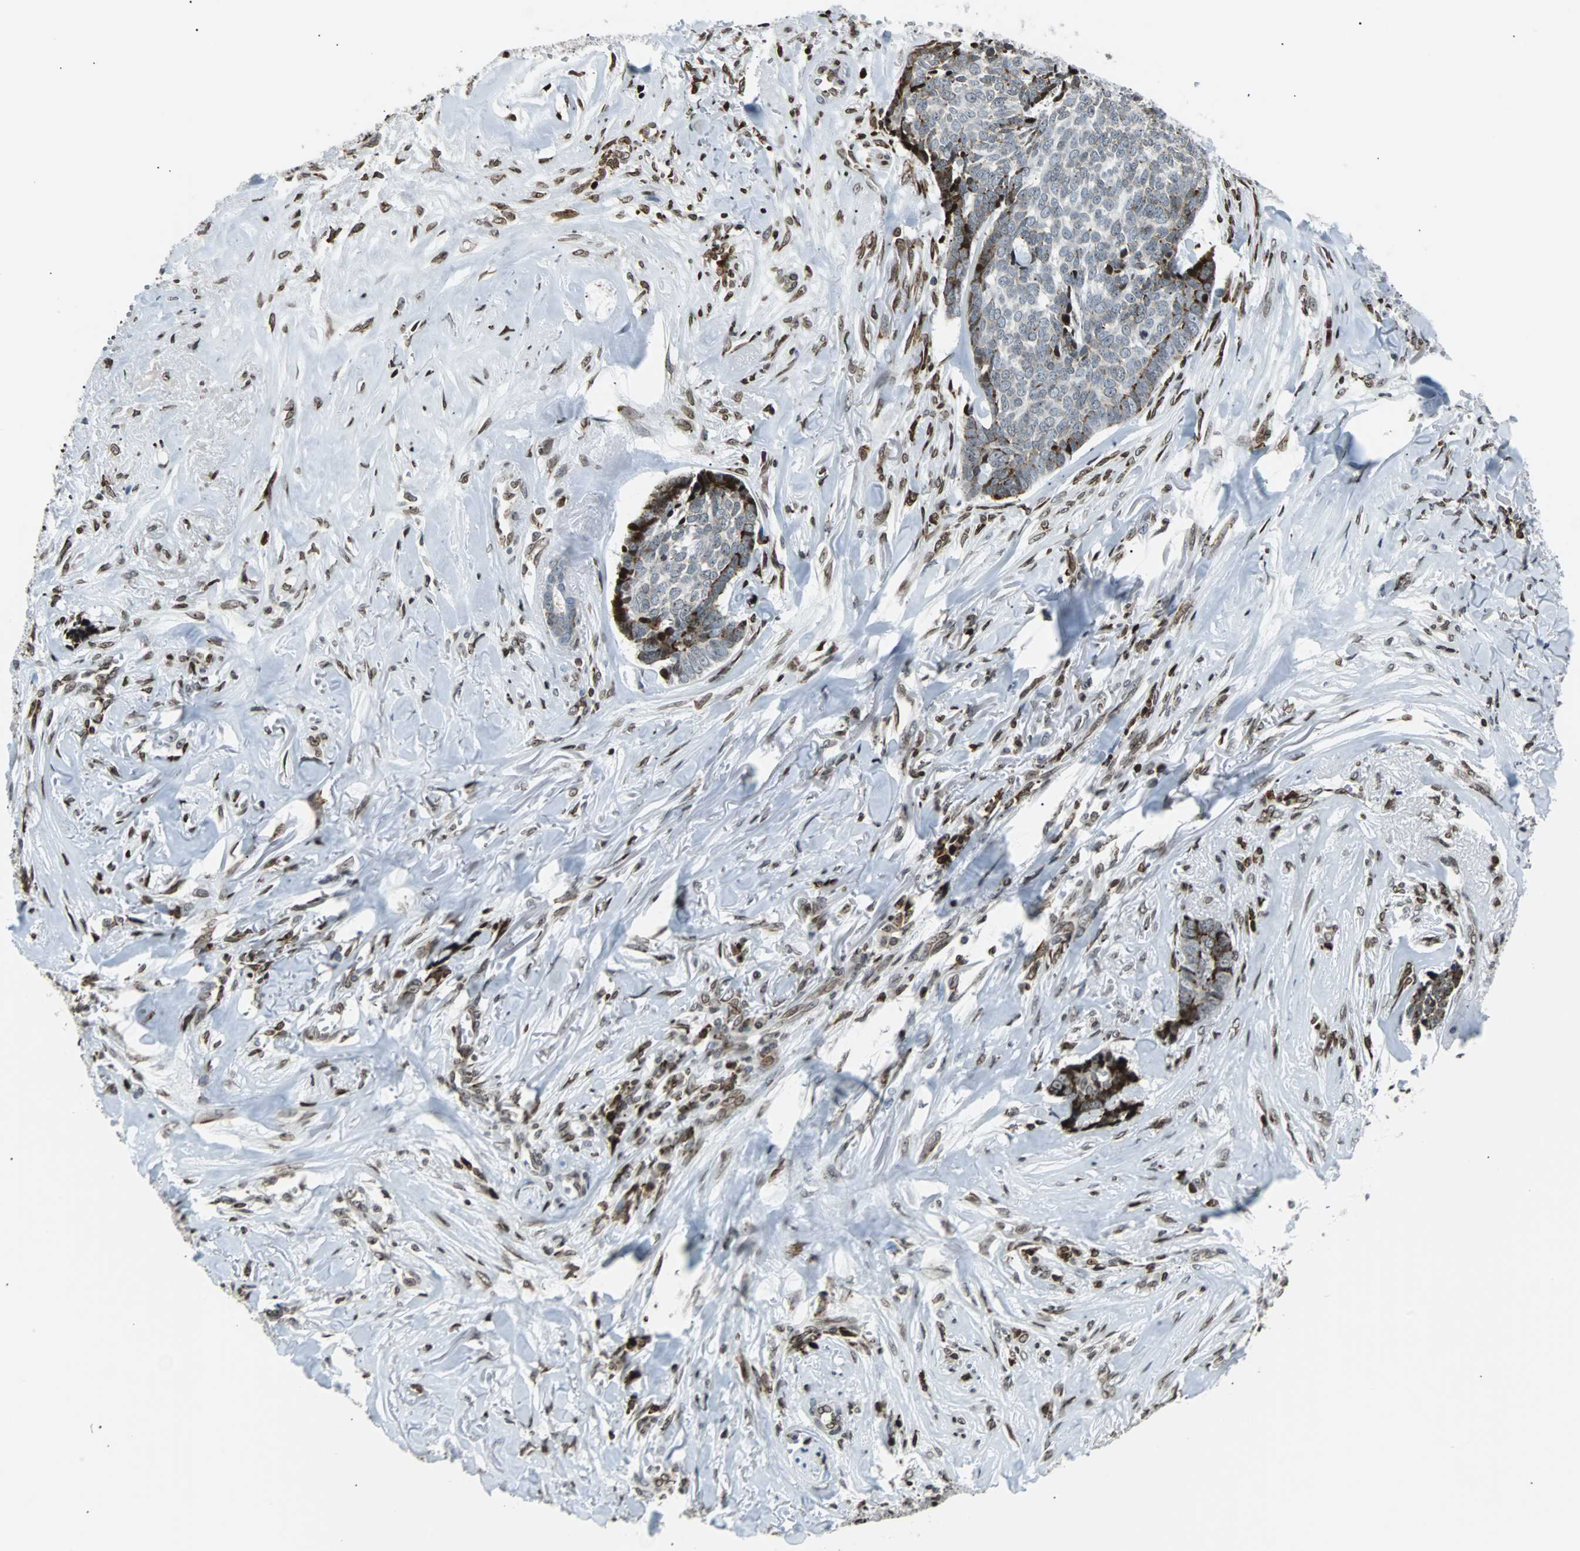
{"staining": {"intensity": "moderate", "quantity": "25%-75%", "location": "cytoplasmic/membranous"}, "tissue": "skin cancer", "cell_type": "Tumor cells", "image_type": "cancer", "snomed": [{"axis": "morphology", "description": "Basal cell carcinoma"}, {"axis": "topography", "description": "Skin"}], "caption": "A medium amount of moderate cytoplasmic/membranous staining is present in about 25%-75% of tumor cells in basal cell carcinoma (skin) tissue.", "gene": "ZNF131", "patient": {"sex": "male", "age": 84}}